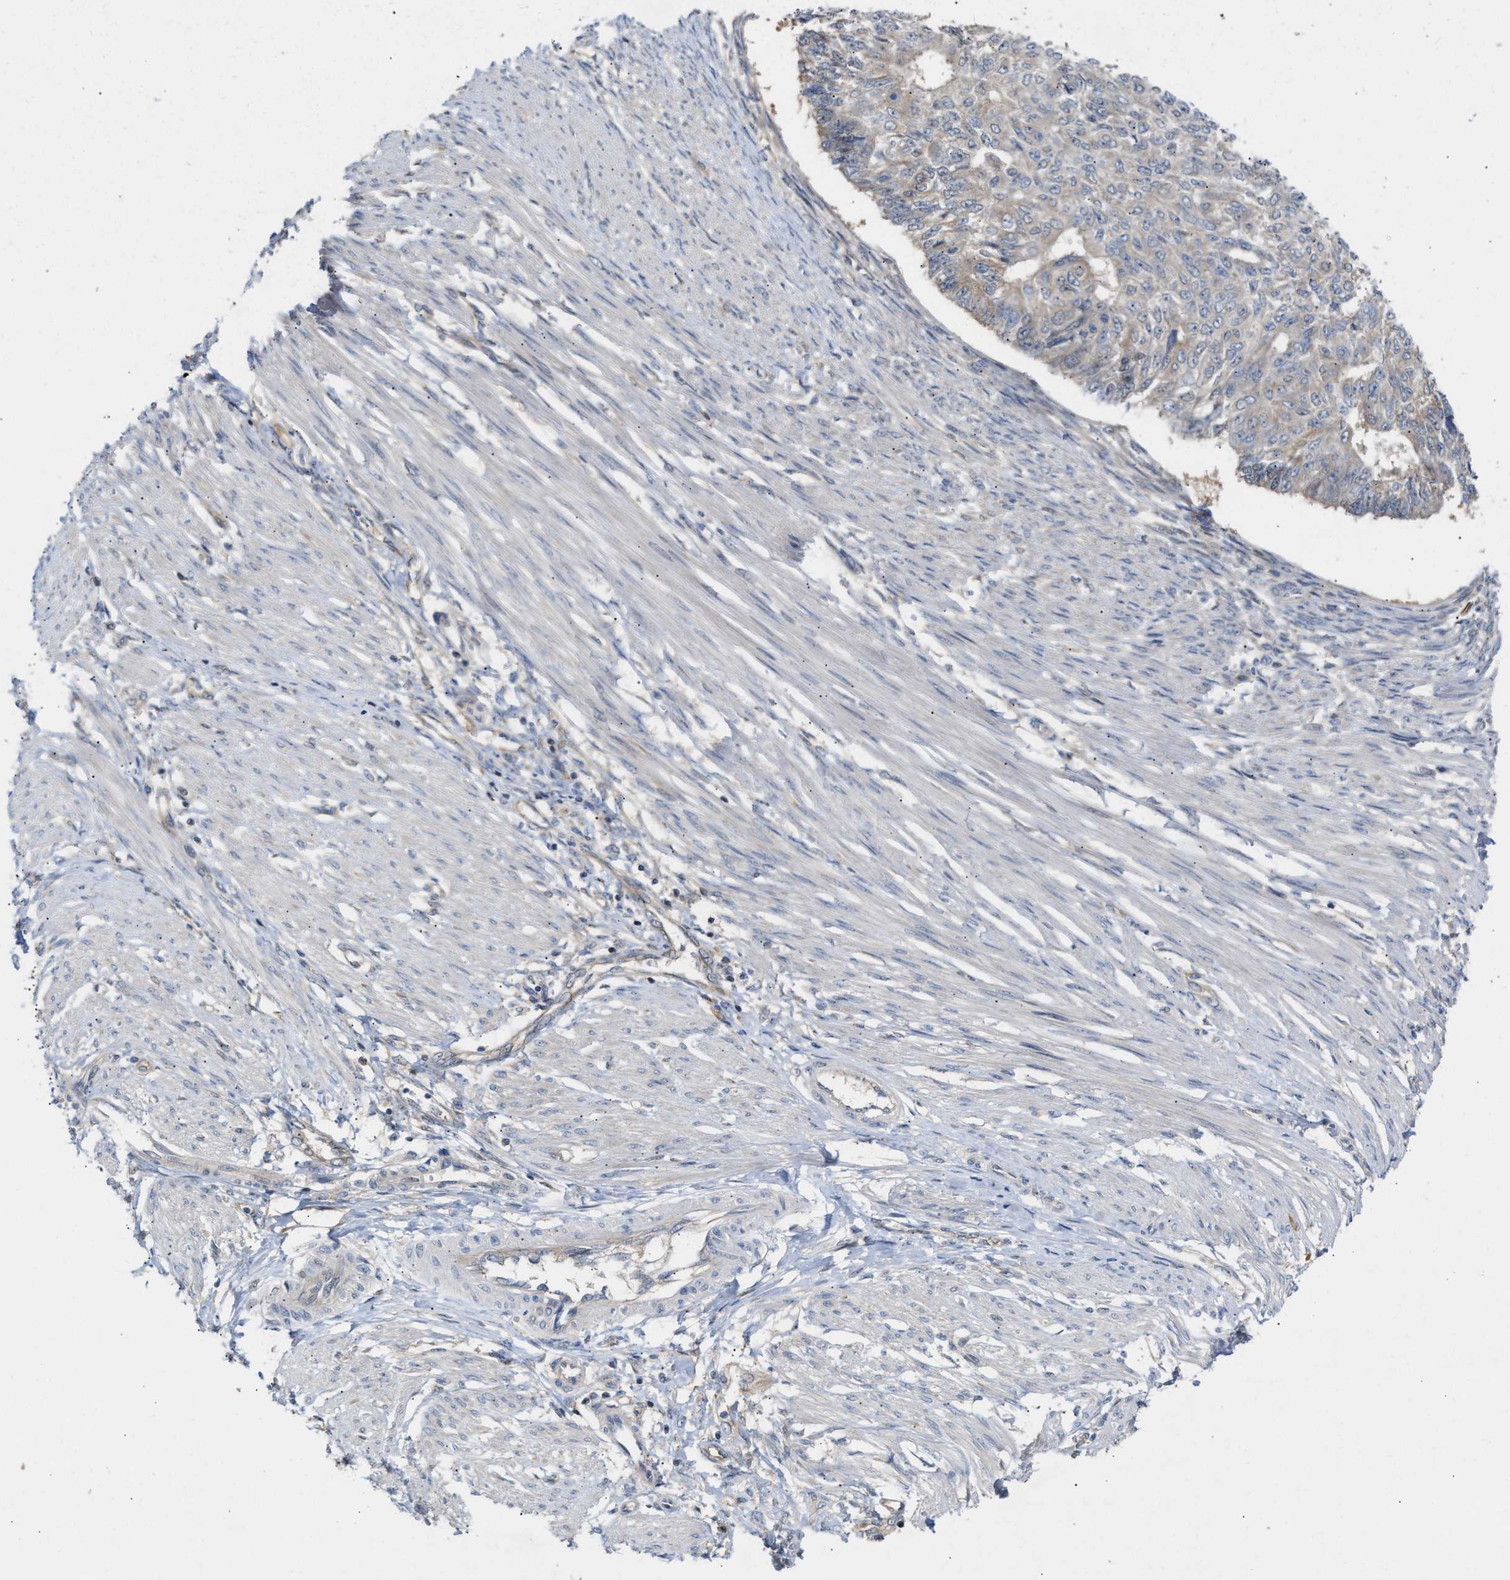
{"staining": {"intensity": "weak", "quantity": "<25%", "location": "cytoplasmic/membranous"}, "tissue": "endometrial cancer", "cell_type": "Tumor cells", "image_type": "cancer", "snomed": [{"axis": "morphology", "description": "Adenocarcinoma, NOS"}, {"axis": "topography", "description": "Endometrium"}], "caption": "Endometrial adenocarcinoma was stained to show a protein in brown. There is no significant positivity in tumor cells. (Brightfield microscopy of DAB (3,3'-diaminobenzidine) immunohistochemistry at high magnification).", "gene": "BBLN", "patient": {"sex": "female", "age": 32}}